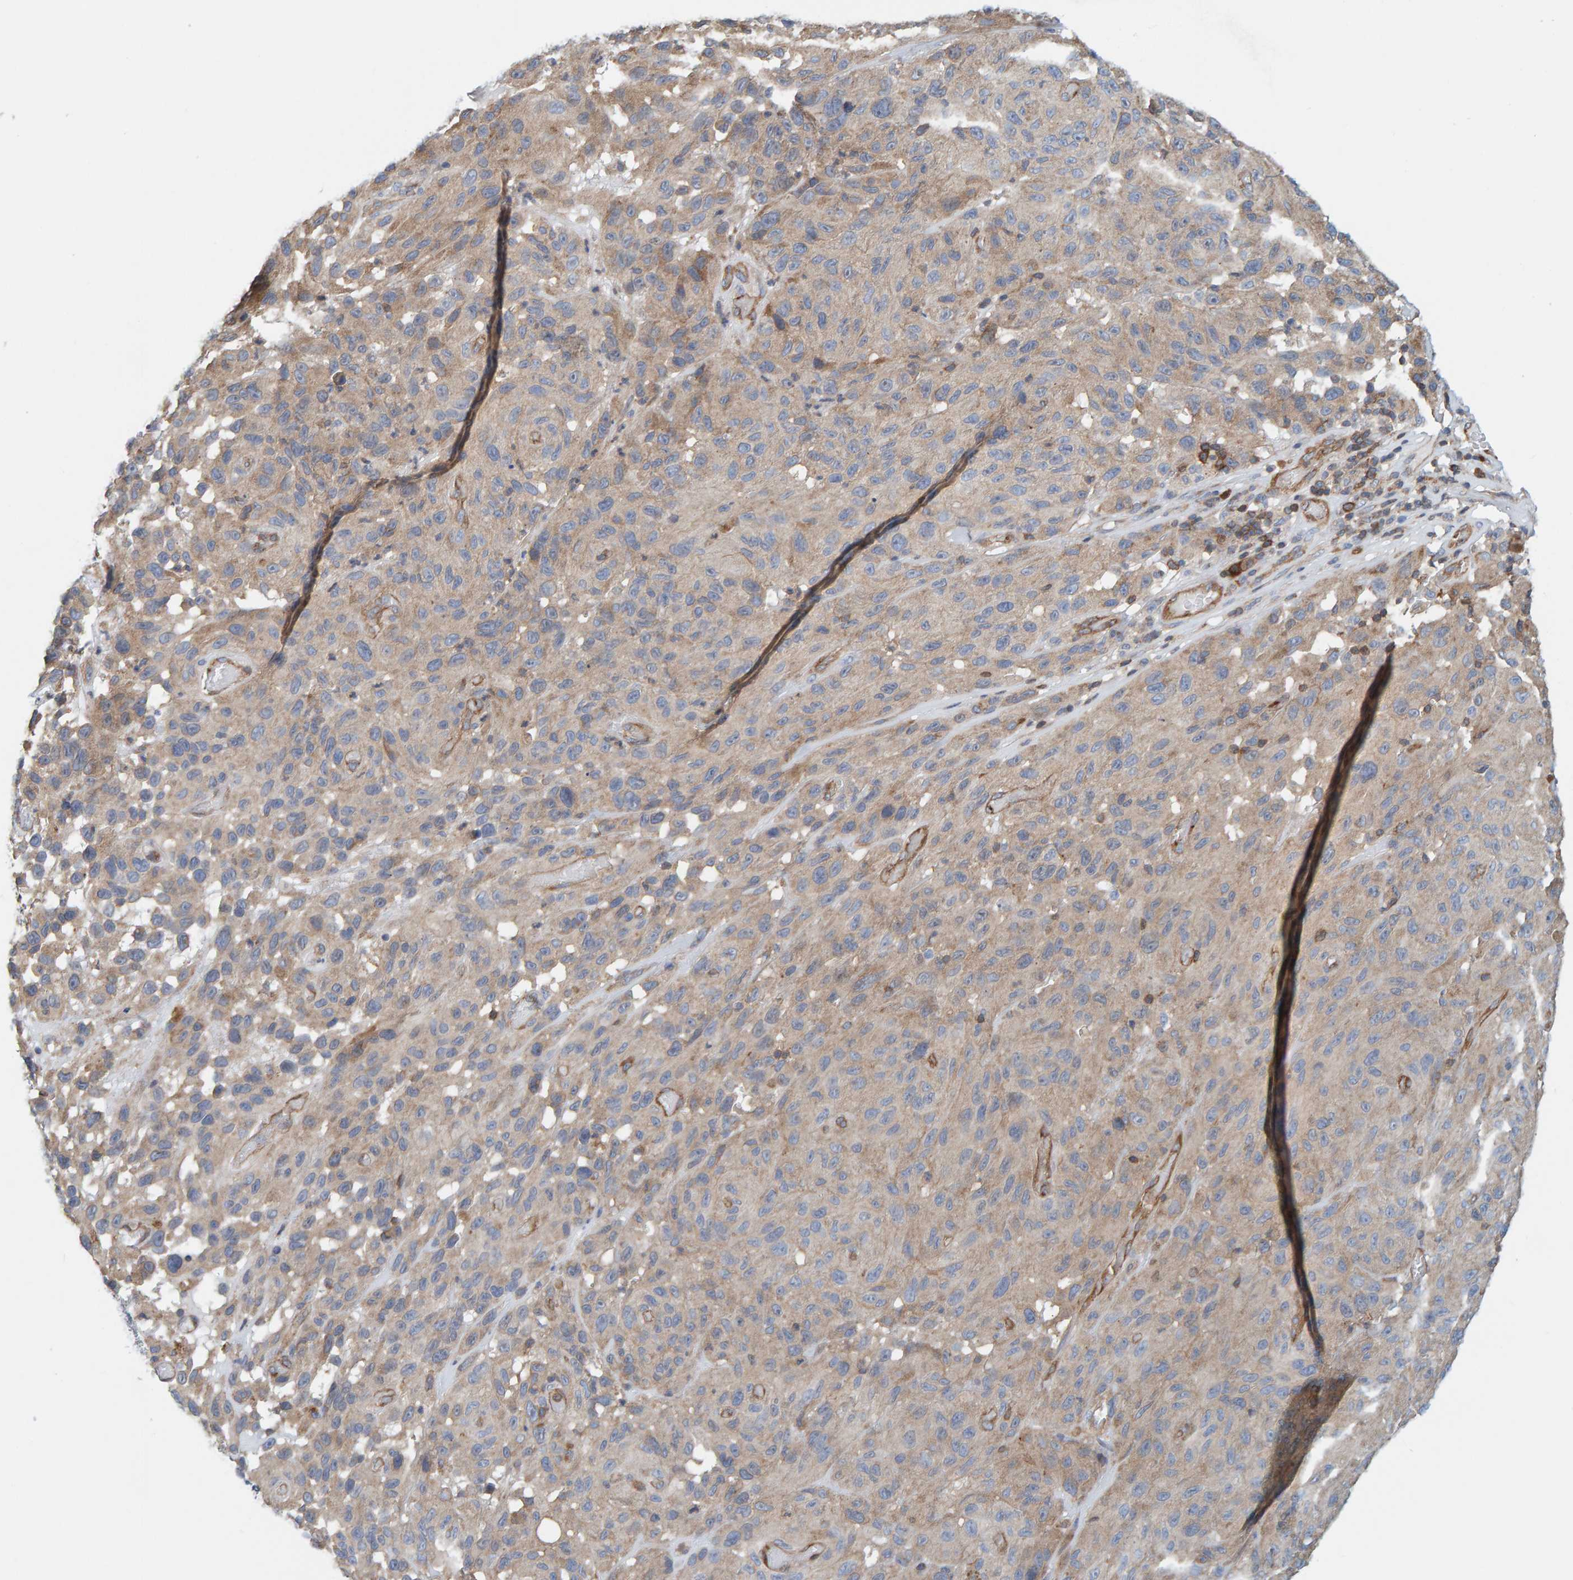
{"staining": {"intensity": "weak", "quantity": ">75%", "location": "cytoplasmic/membranous"}, "tissue": "melanoma", "cell_type": "Tumor cells", "image_type": "cancer", "snomed": [{"axis": "morphology", "description": "Malignant melanoma, NOS"}, {"axis": "topography", "description": "Skin"}], "caption": "About >75% of tumor cells in human melanoma demonstrate weak cytoplasmic/membranous protein positivity as visualized by brown immunohistochemical staining.", "gene": "PRKD2", "patient": {"sex": "male", "age": 66}}